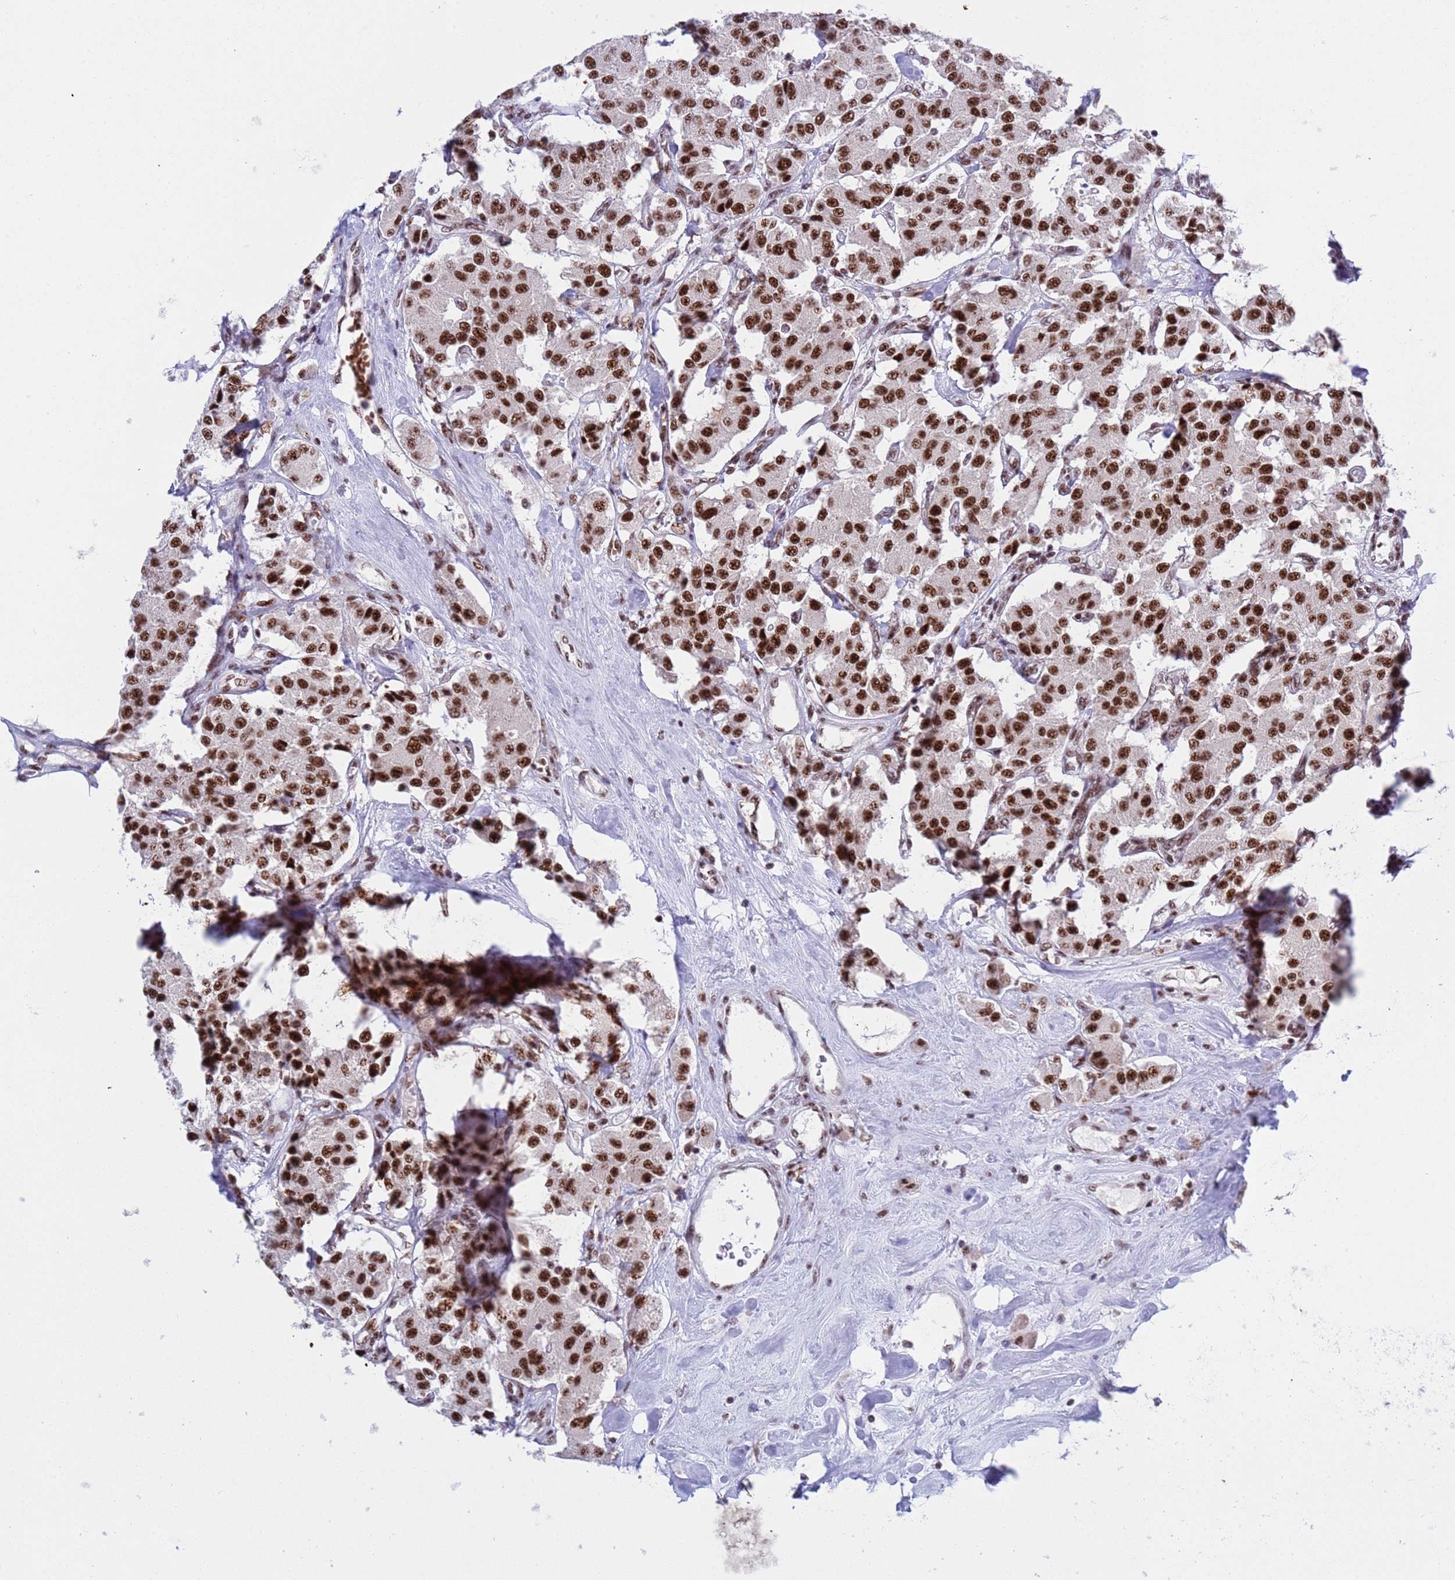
{"staining": {"intensity": "strong", "quantity": ">75%", "location": "nuclear"}, "tissue": "carcinoid", "cell_type": "Tumor cells", "image_type": "cancer", "snomed": [{"axis": "morphology", "description": "Carcinoid, malignant, NOS"}, {"axis": "topography", "description": "Pancreas"}], "caption": "IHC photomicrograph of neoplastic tissue: human malignant carcinoid stained using immunohistochemistry displays high levels of strong protein expression localized specifically in the nuclear of tumor cells, appearing as a nuclear brown color.", "gene": "THOC2", "patient": {"sex": "male", "age": 41}}